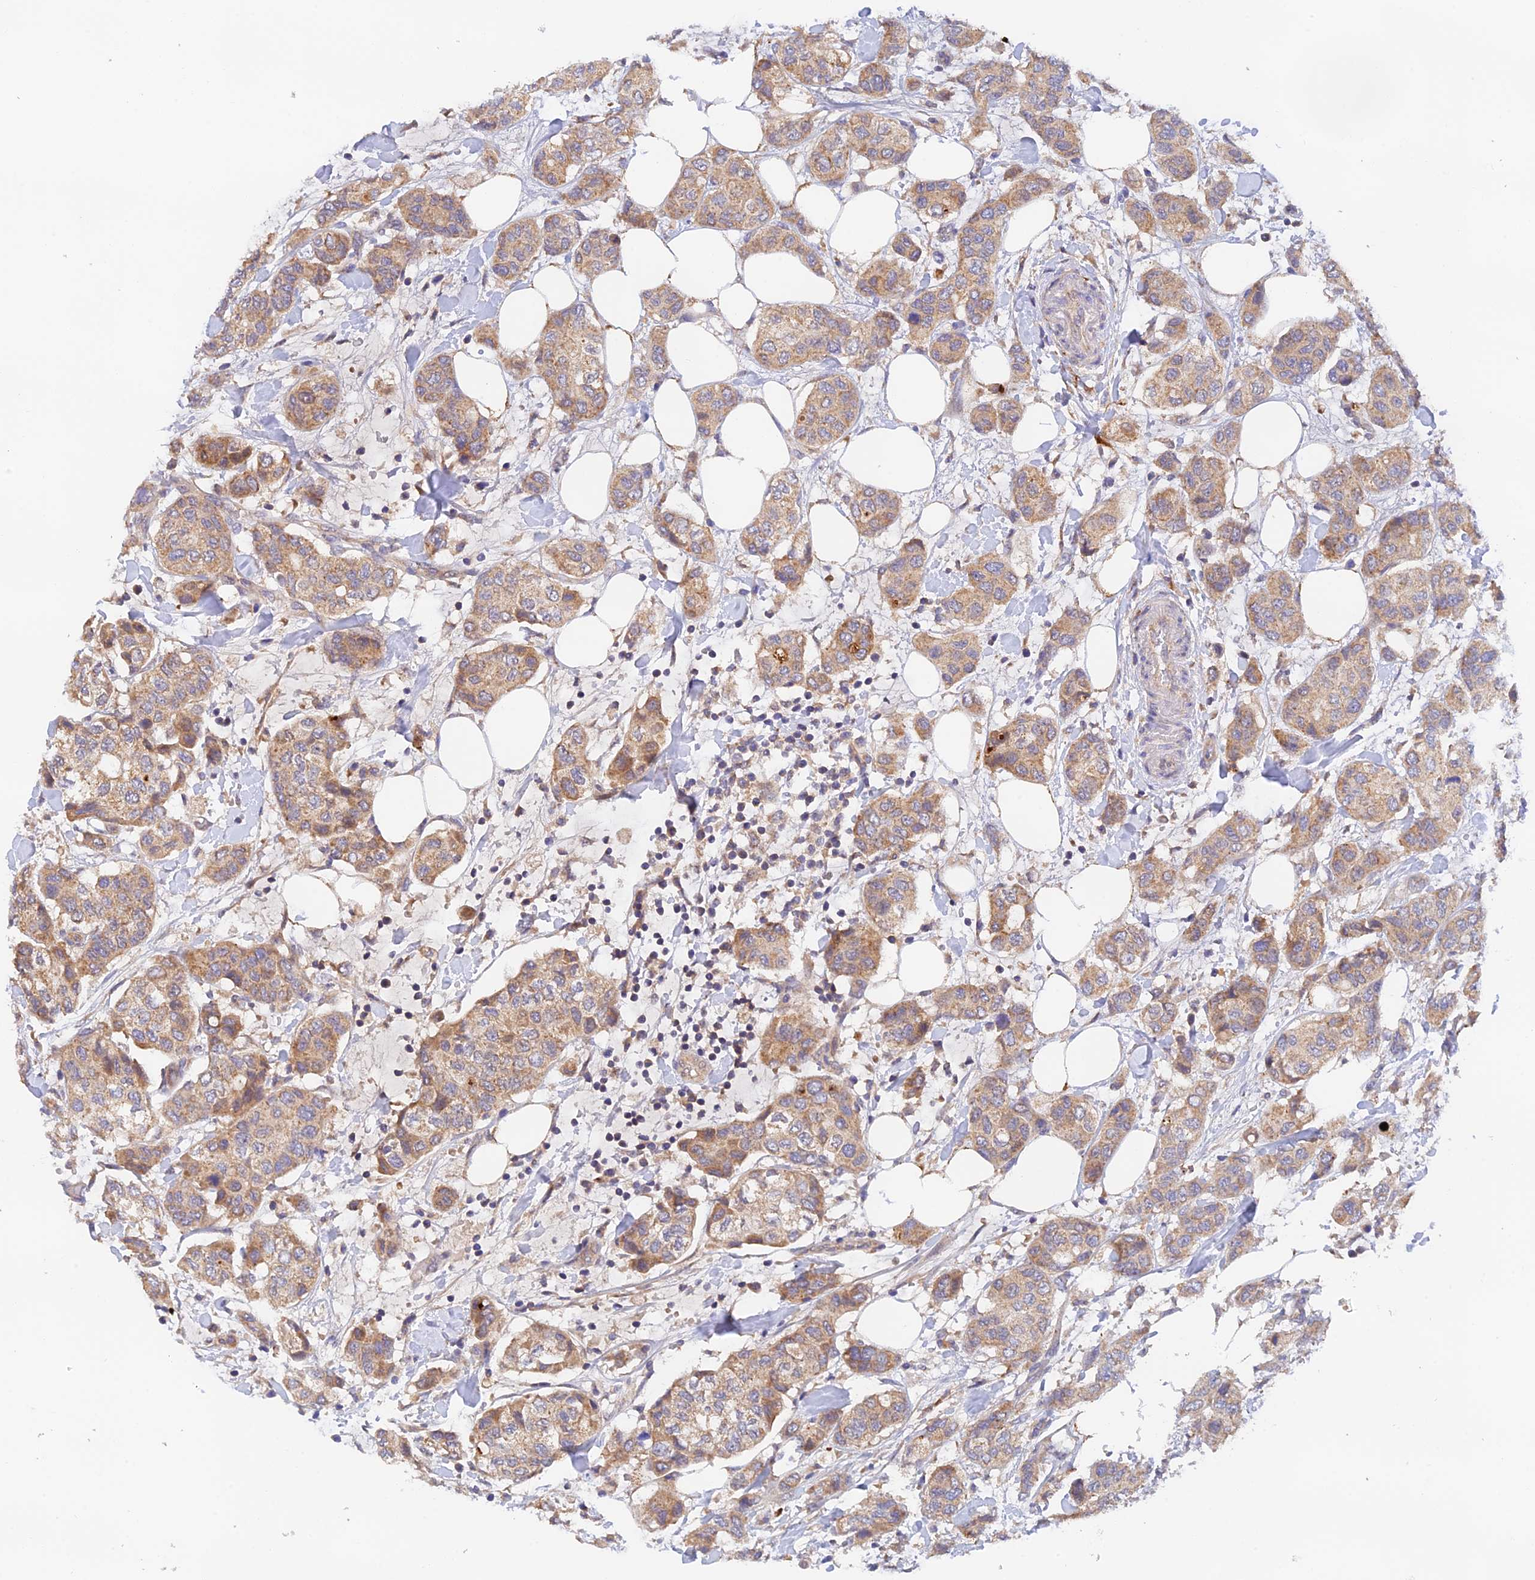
{"staining": {"intensity": "moderate", "quantity": ">75%", "location": "cytoplasmic/membranous"}, "tissue": "breast cancer", "cell_type": "Tumor cells", "image_type": "cancer", "snomed": [{"axis": "morphology", "description": "Lobular carcinoma"}, {"axis": "topography", "description": "Breast"}], "caption": "Immunohistochemistry of human breast cancer shows medium levels of moderate cytoplasmic/membranous staining in approximately >75% of tumor cells.", "gene": "RANBP6", "patient": {"sex": "female", "age": 51}}